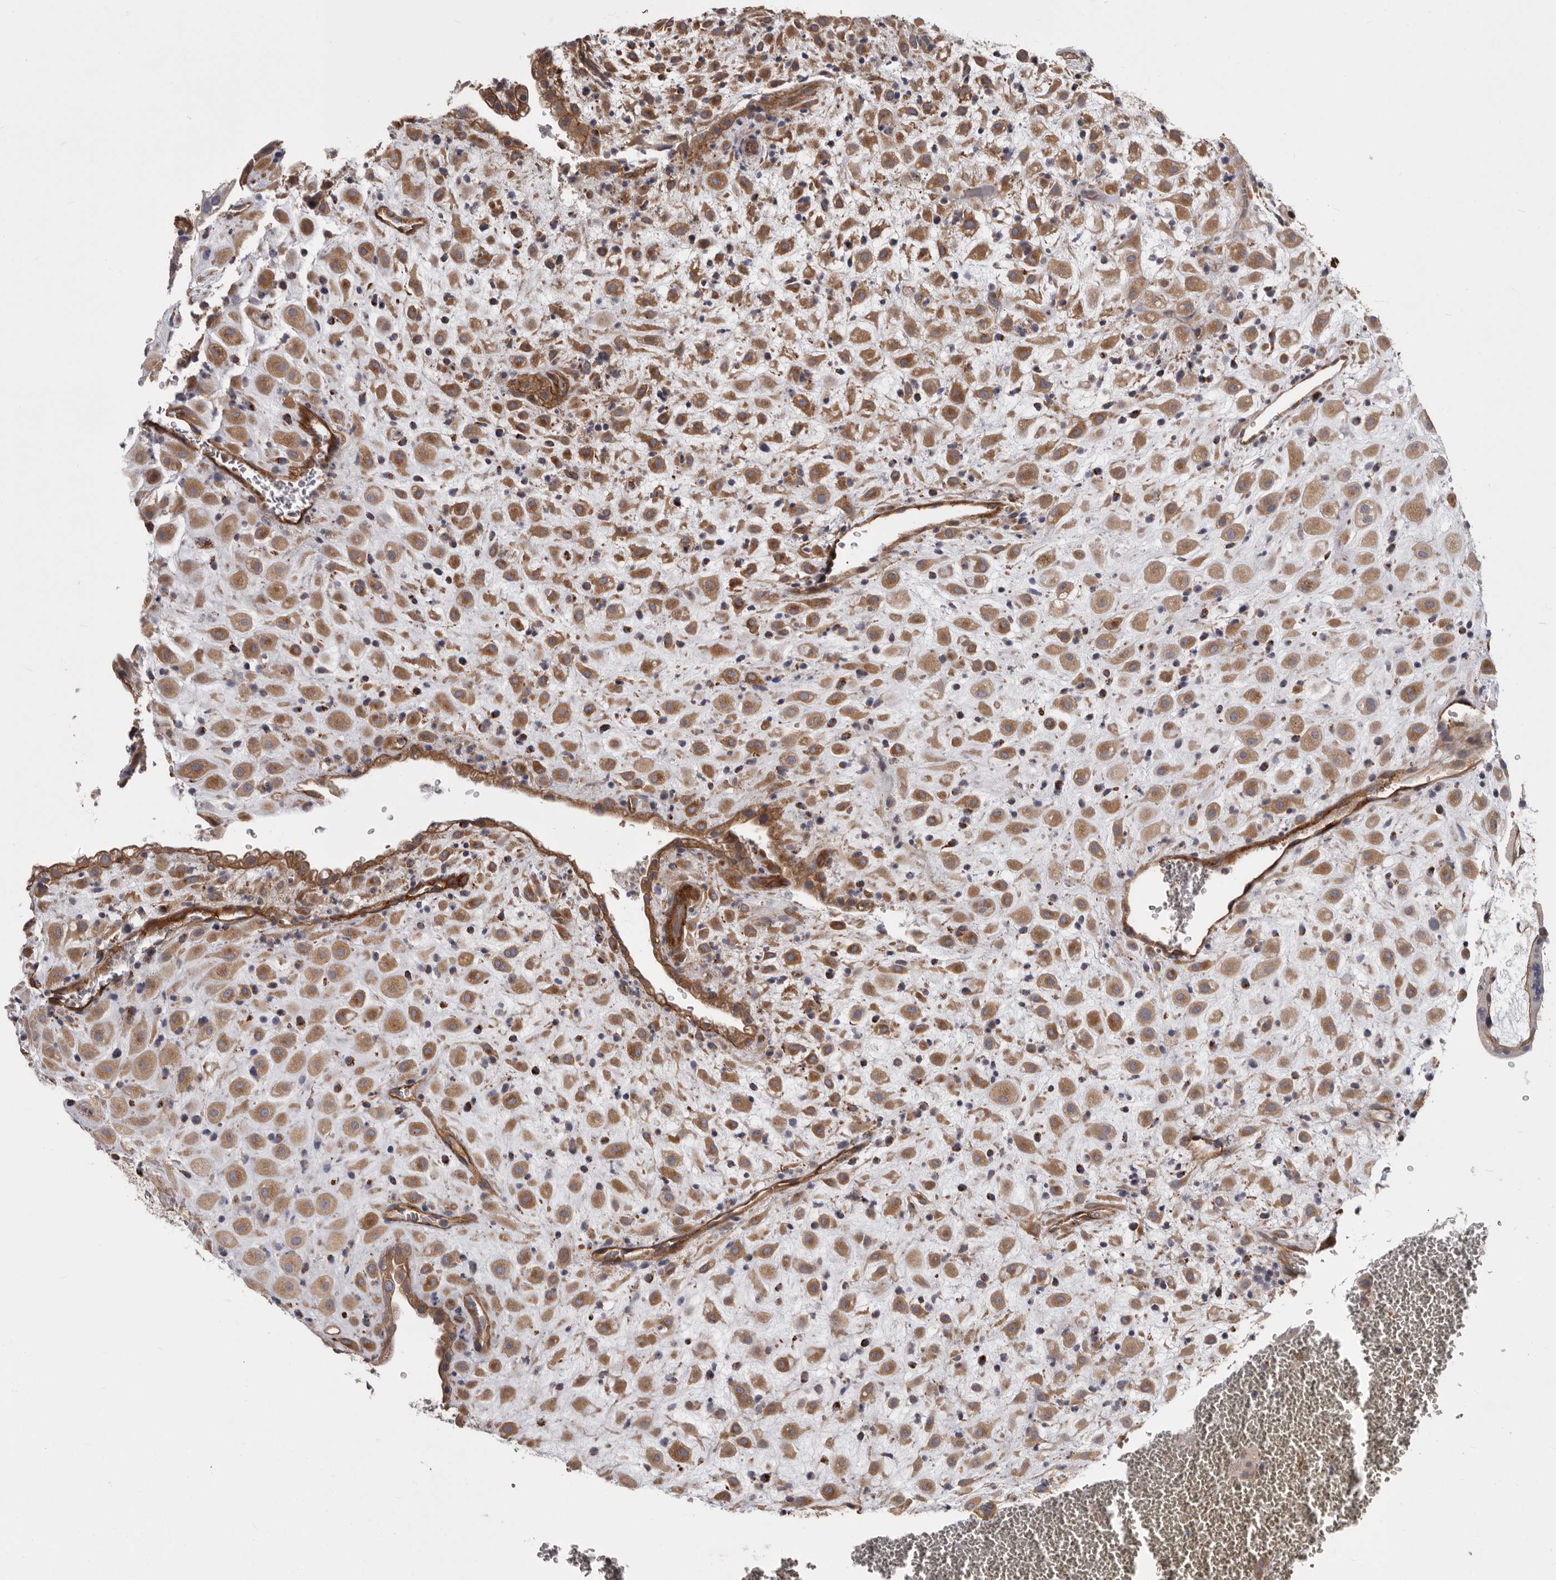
{"staining": {"intensity": "moderate", "quantity": ">75%", "location": "cytoplasmic/membranous"}, "tissue": "placenta", "cell_type": "Decidual cells", "image_type": "normal", "snomed": [{"axis": "morphology", "description": "Normal tissue, NOS"}, {"axis": "topography", "description": "Placenta"}], "caption": "Moderate cytoplasmic/membranous expression for a protein is present in about >75% of decidual cells of unremarkable placenta using immunohistochemistry (IHC).", "gene": "ENAH", "patient": {"sex": "female", "age": 35}}